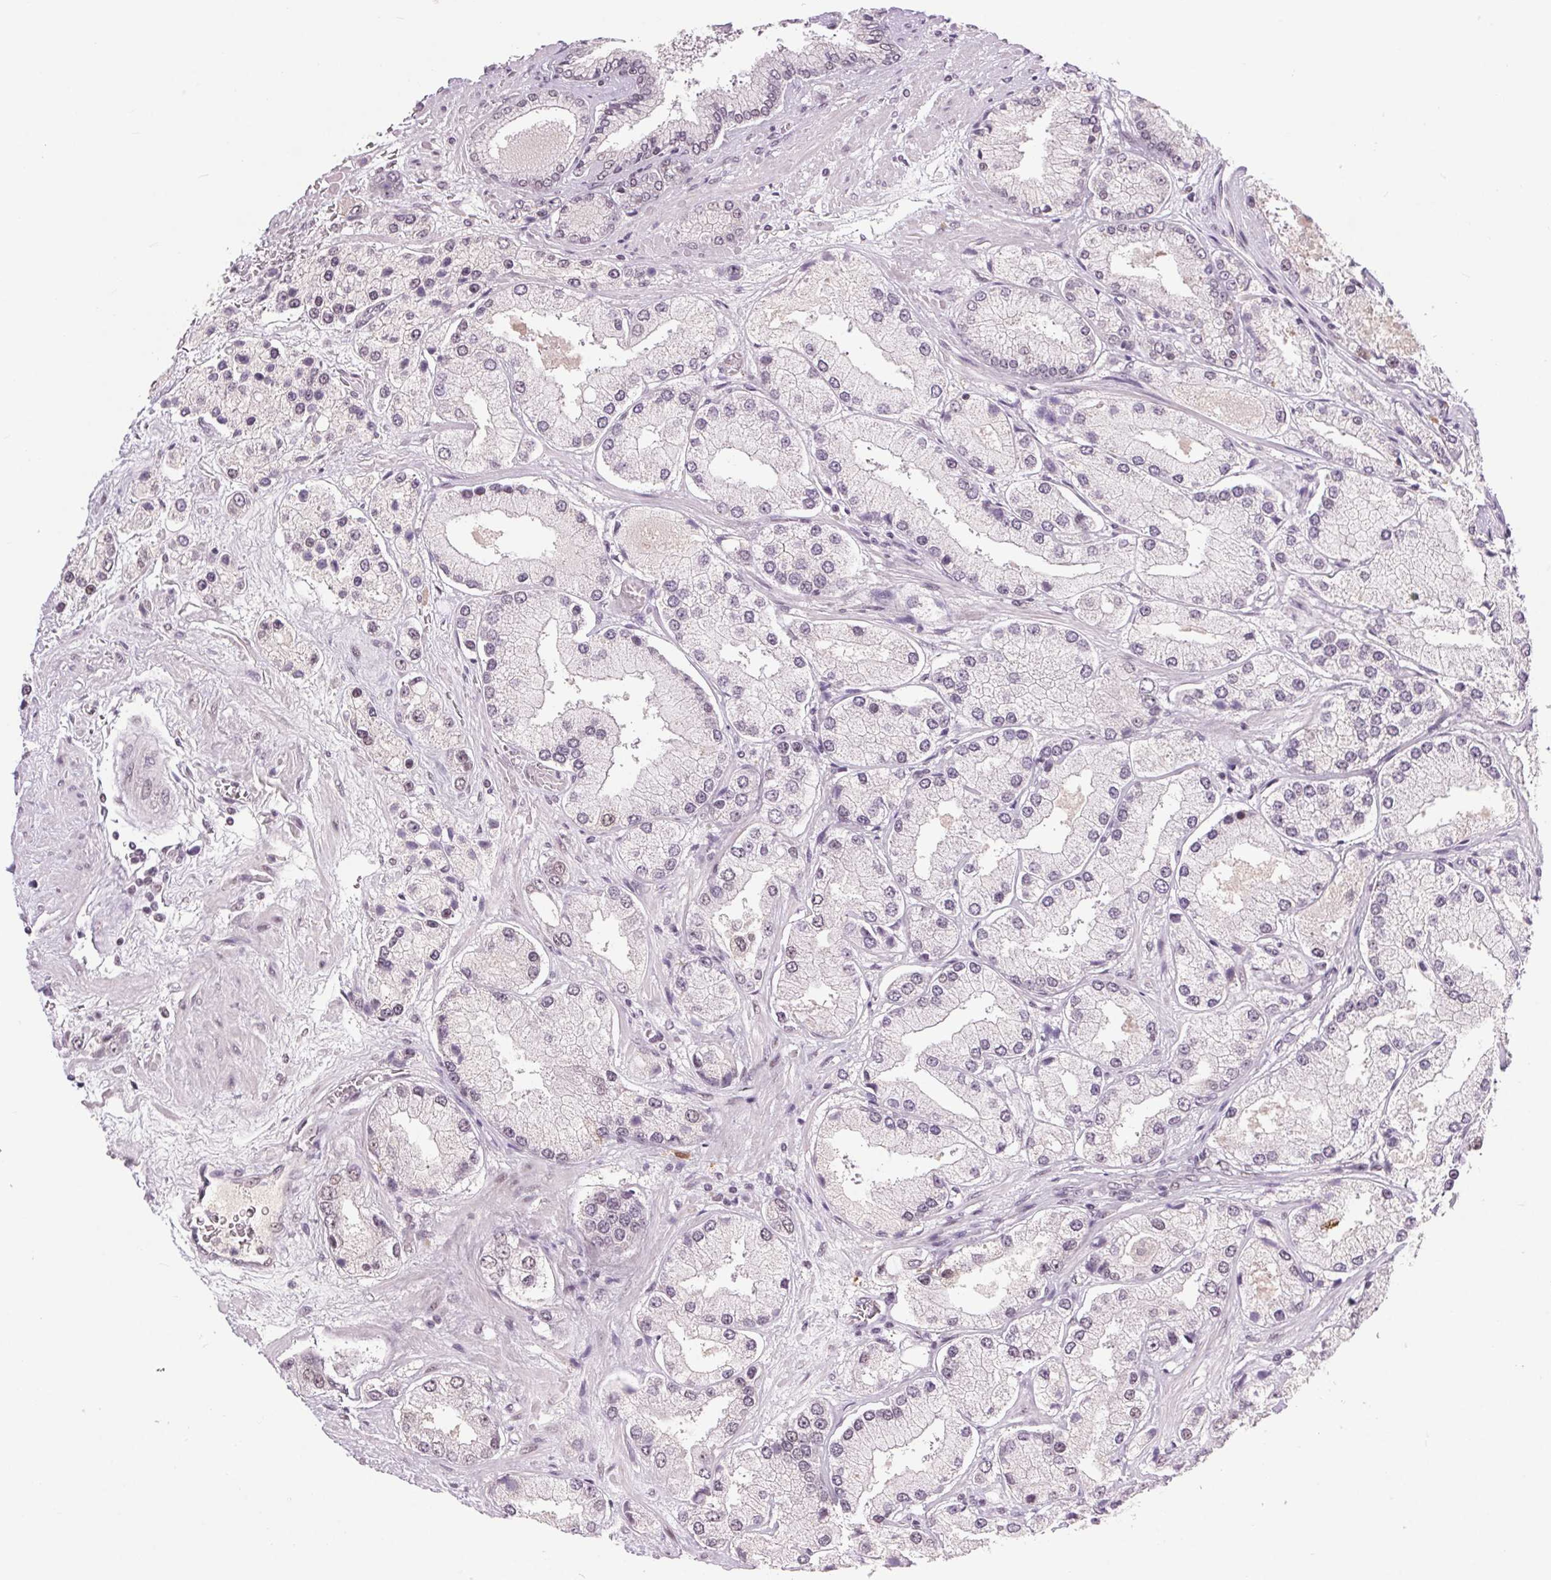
{"staining": {"intensity": "negative", "quantity": "none", "location": "none"}, "tissue": "prostate cancer", "cell_type": "Tumor cells", "image_type": "cancer", "snomed": [{"axis": "morphology", "description": "Adenocarcinoma, High grade"}, {"axis": "topography", "description": "Prostate"}], "caption": "High-grade adenocarcinoma (prostate) was stained to show a protein in brown. There is no significant expression in tumor cells. (Stains: DAB (3,3'-diaminobenzidine) immunohistochemistry with hematoxylin counter stain, Microscopy: brightfield microscopy at high magnification).", "gene": "CD2BP2", "patient": {"sex": "male", "age": 67}}